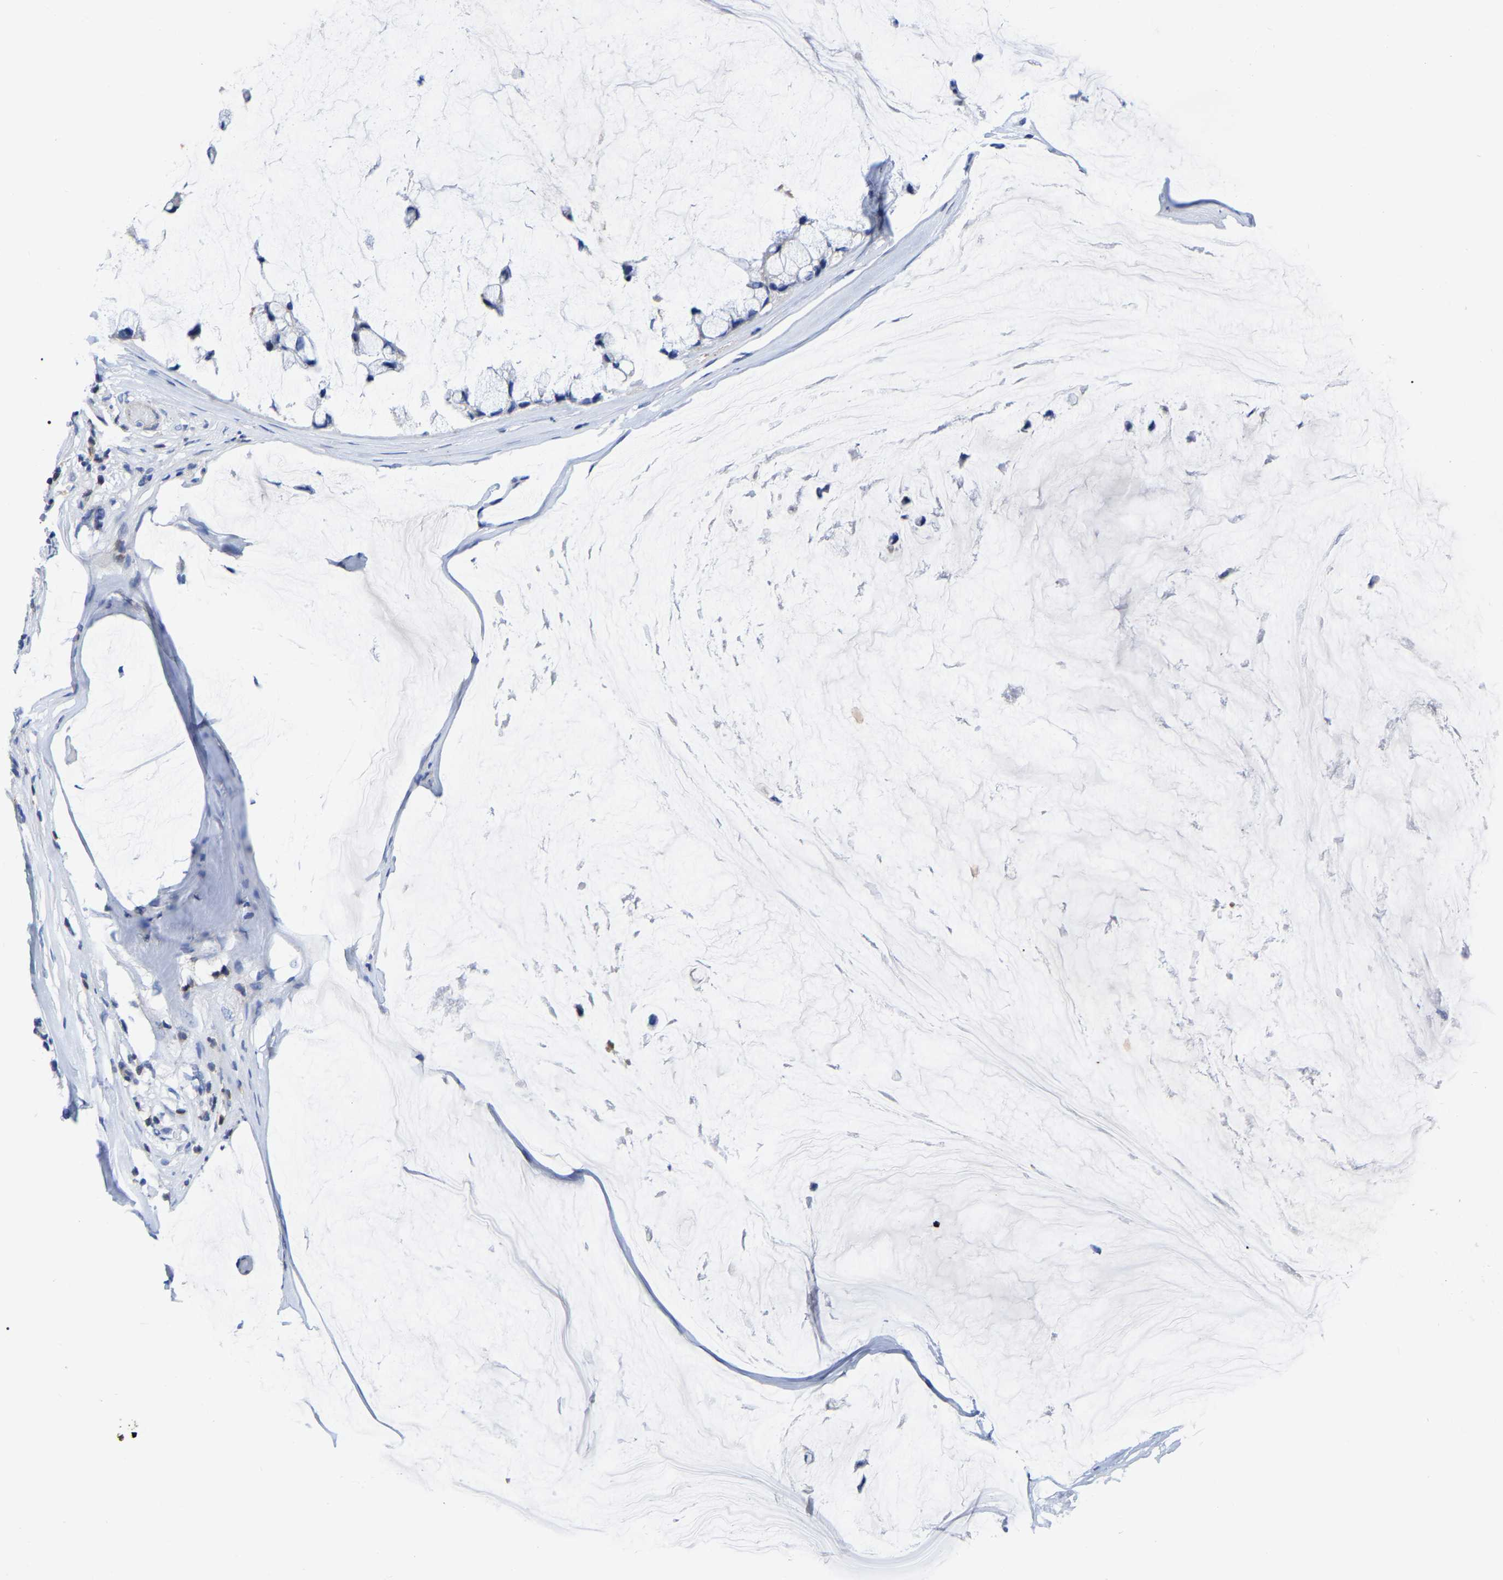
{"staining": {"intensity": "negative", "quantity": "none", "location": "none"}, "tissue": "ovarian cancer", "cell_type": "Tumor cells", "image_type": "cancer", "snomed": [{"axis": "morphology", "description": "Cystadenocarcinoma, mucinous, NOS"}, {"axis": "topography", "description": "Ovary"}], "caption": "High magnification brightfield microscopy of ovarian cancer stained with DAB (3,3'-diaminobenzidine) (brown) and counterstained with hematoxylin (blue): tumor cells show no significant staining. (DAB (3,3'-diaminobenzidine) immunohistochemistry visualized using brightfield microscopy, high magnification).", "gene": "PTPN7", "patient": {"sex": "female", "age": 39}}